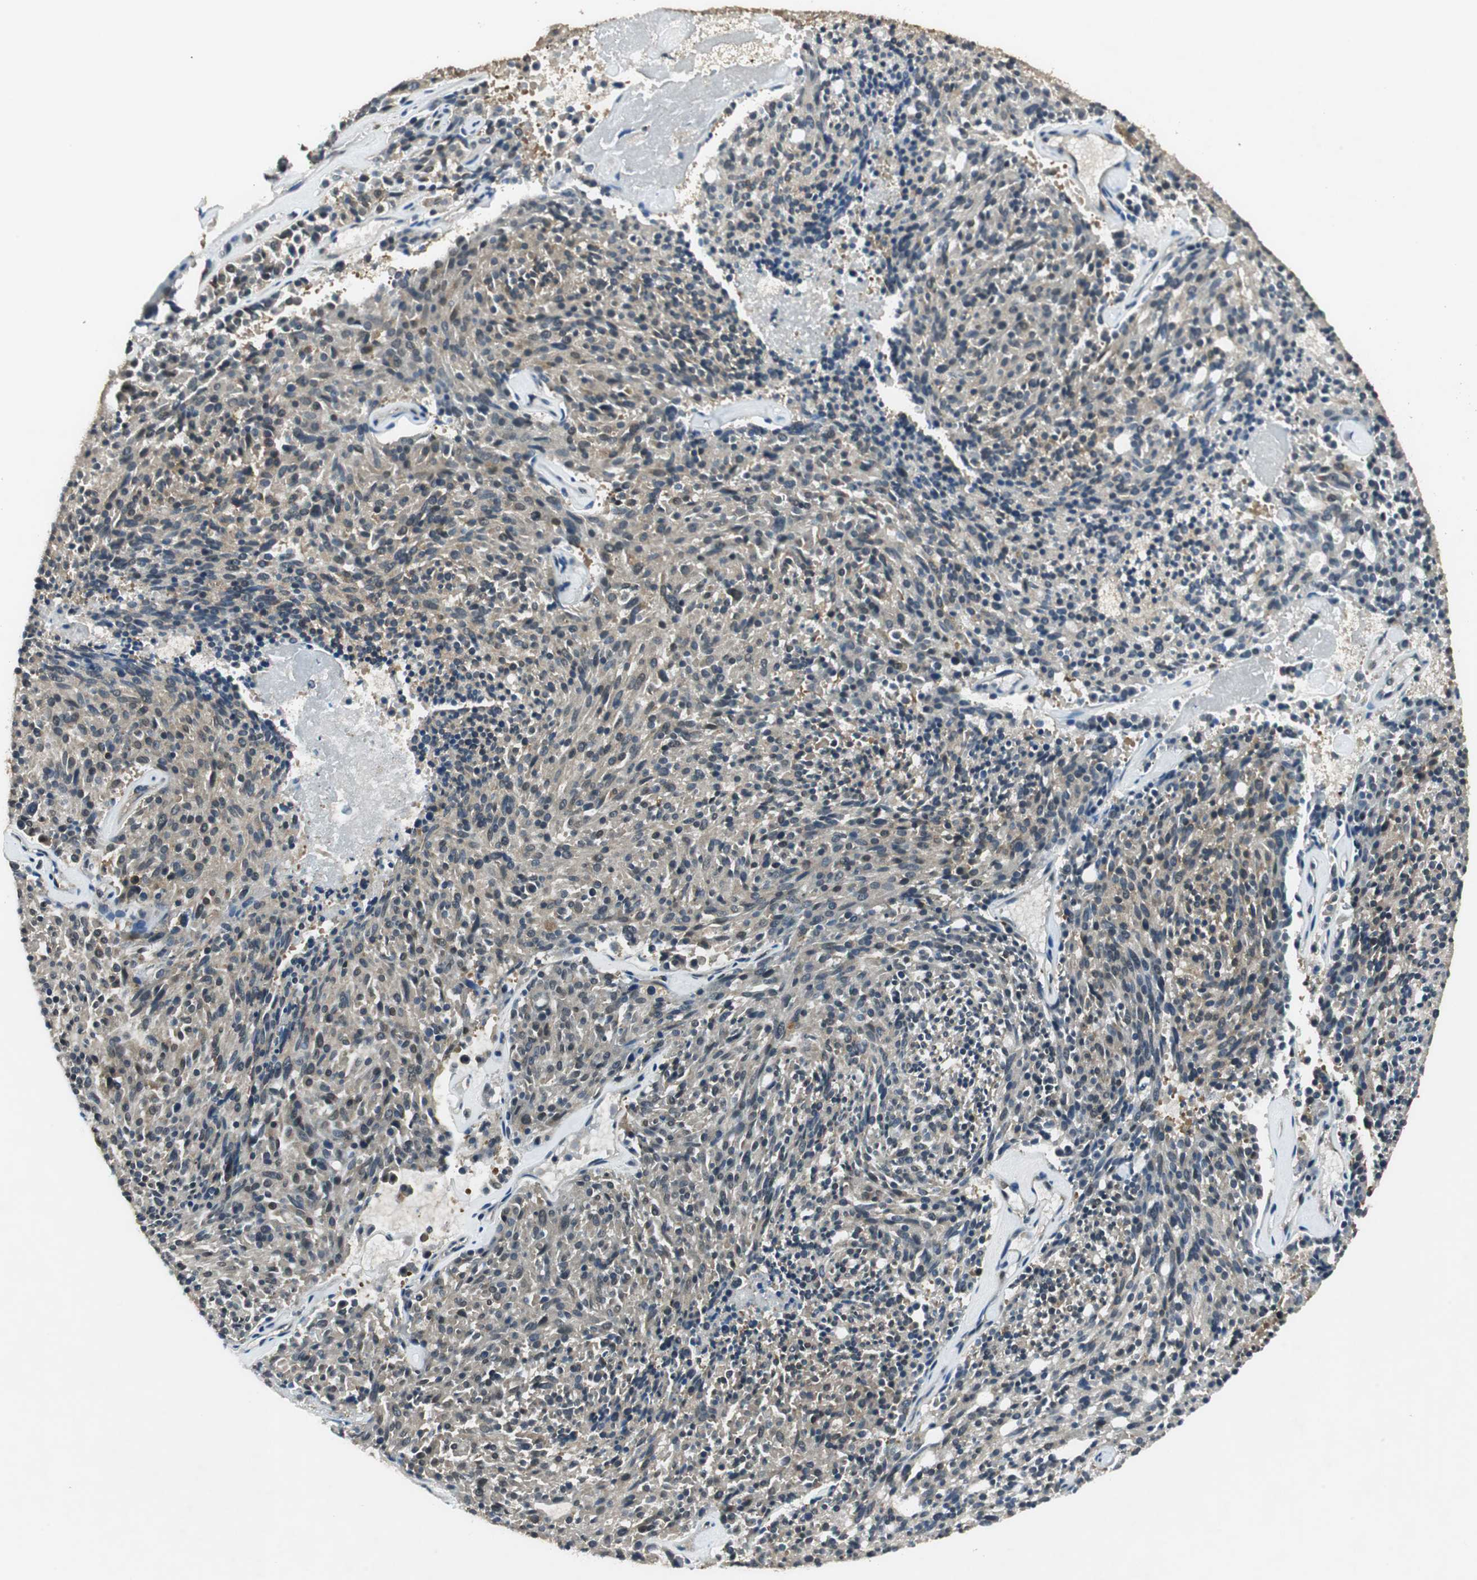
{"staining": {"intensity": "weak", "quantity": "25%-75%", "location": "cytoplasmic/membranous"}, "tissue": "carcinoid", "cell_type": "Tumor cells", "image_type": "cancer", "snomed": [{"axis": "morphology", "description": "Carcinoid, malignant, NOS"}, {"axis": "topography", "description": "Pancreas"}], "caption": "Brown immunohistochemical staining in carcinoid (malignant) demonstrates weak cytoplasmic/membranous positivity in about 25%-75% of tumor cells.", "gene": "PSMB4", "patient": {"sex": "female", "age": 54}}